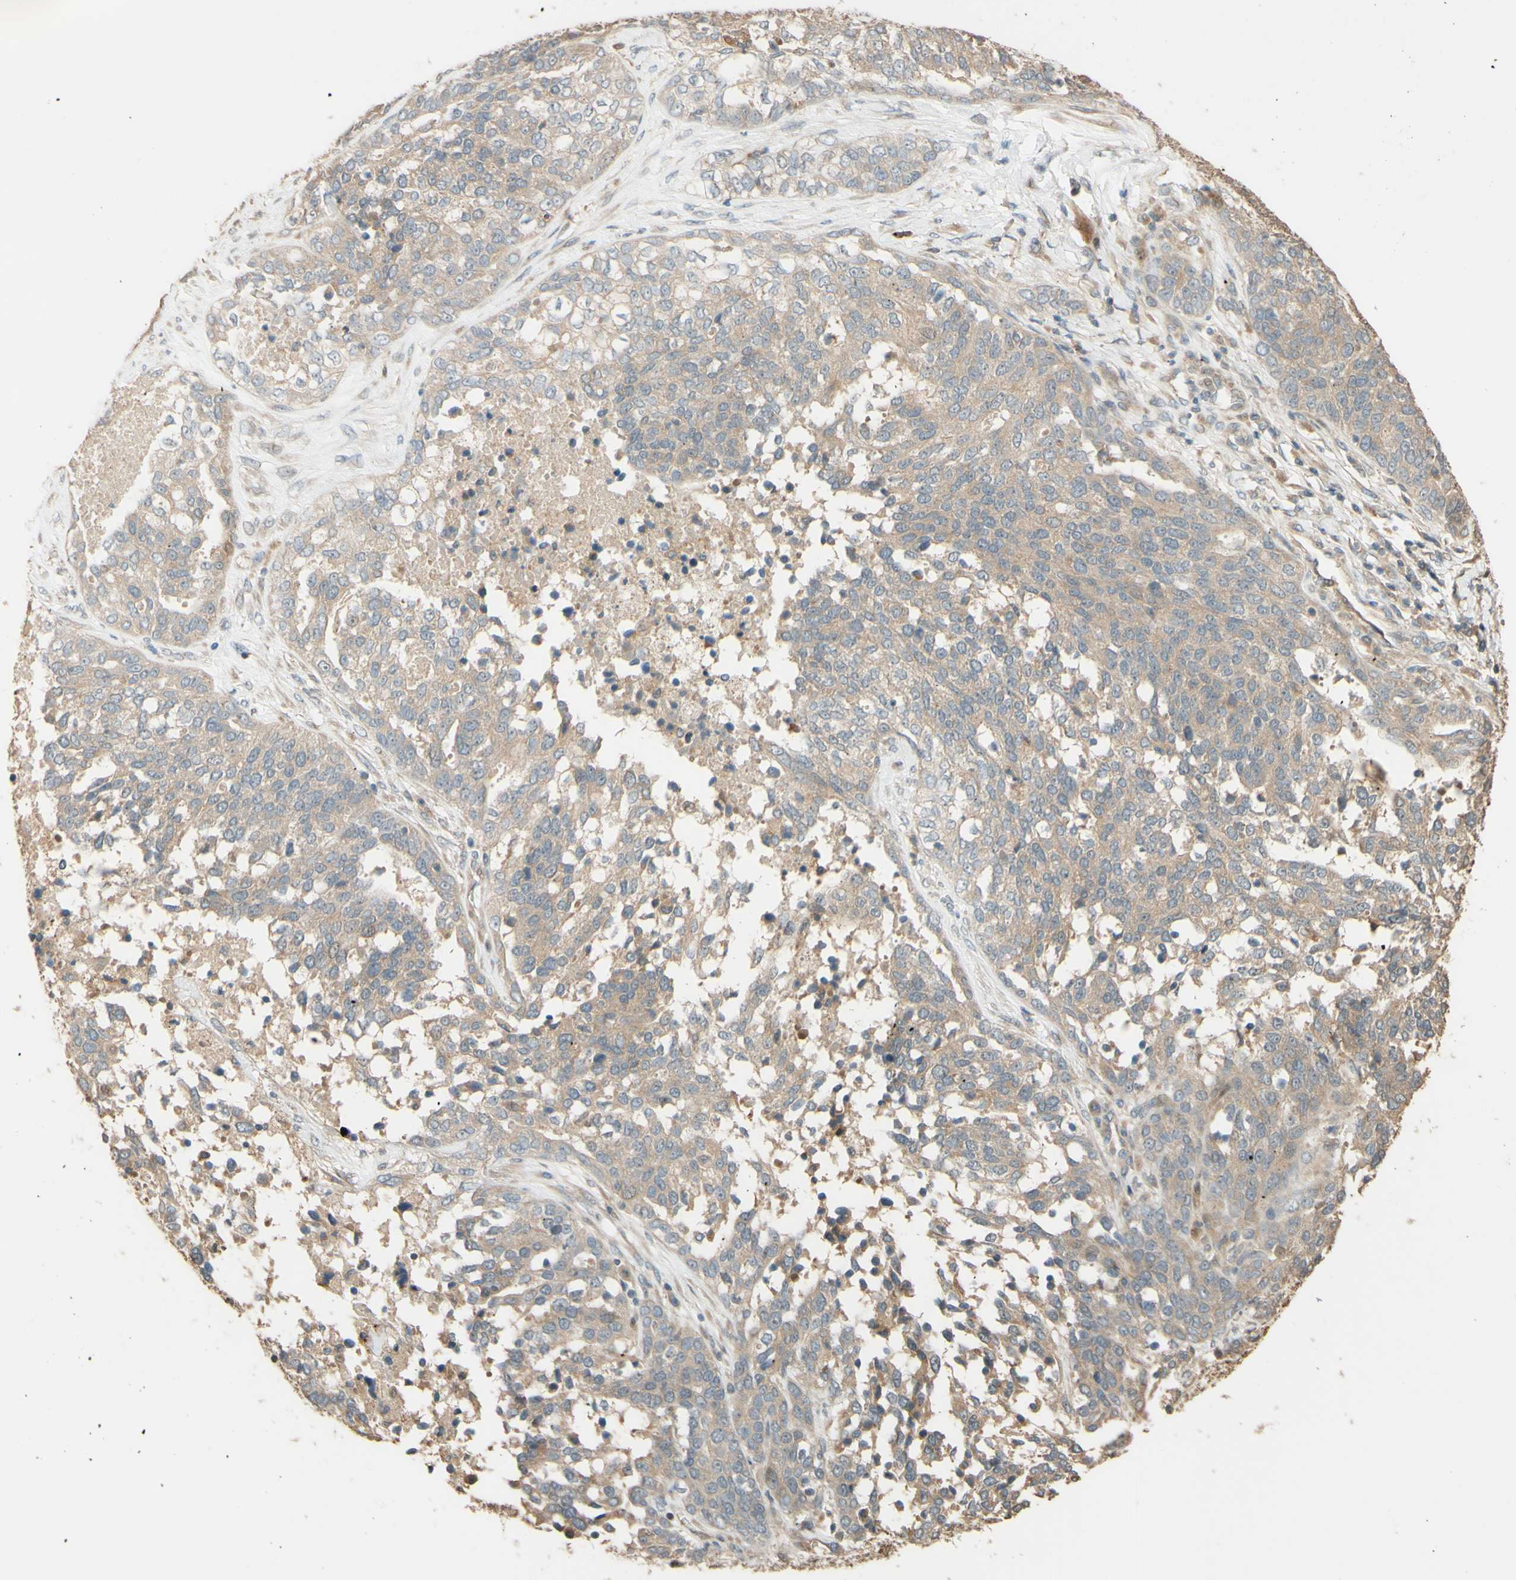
{"staining": {"intensity": "weak", "quantity": ">75%", "location": "cytoplasmic/membranous"}, "tissue": "ovarian cancer", "cell_type": "Tumor cells", "image_type": "cancer", "snomed": [{"axis": "morphology", "description": "Cystadenocarcinoma, serous, NOS"}, {"axis": "topography", "description": "Ovary"}], "caption": "Ovarian serous cystadenocarcinoma stained for a protein exhibits weak cytoplasmic/membranous positivity in tumor cells.", "gene": "RNF19A", "patient": {"sex": "female", "age": 44}}